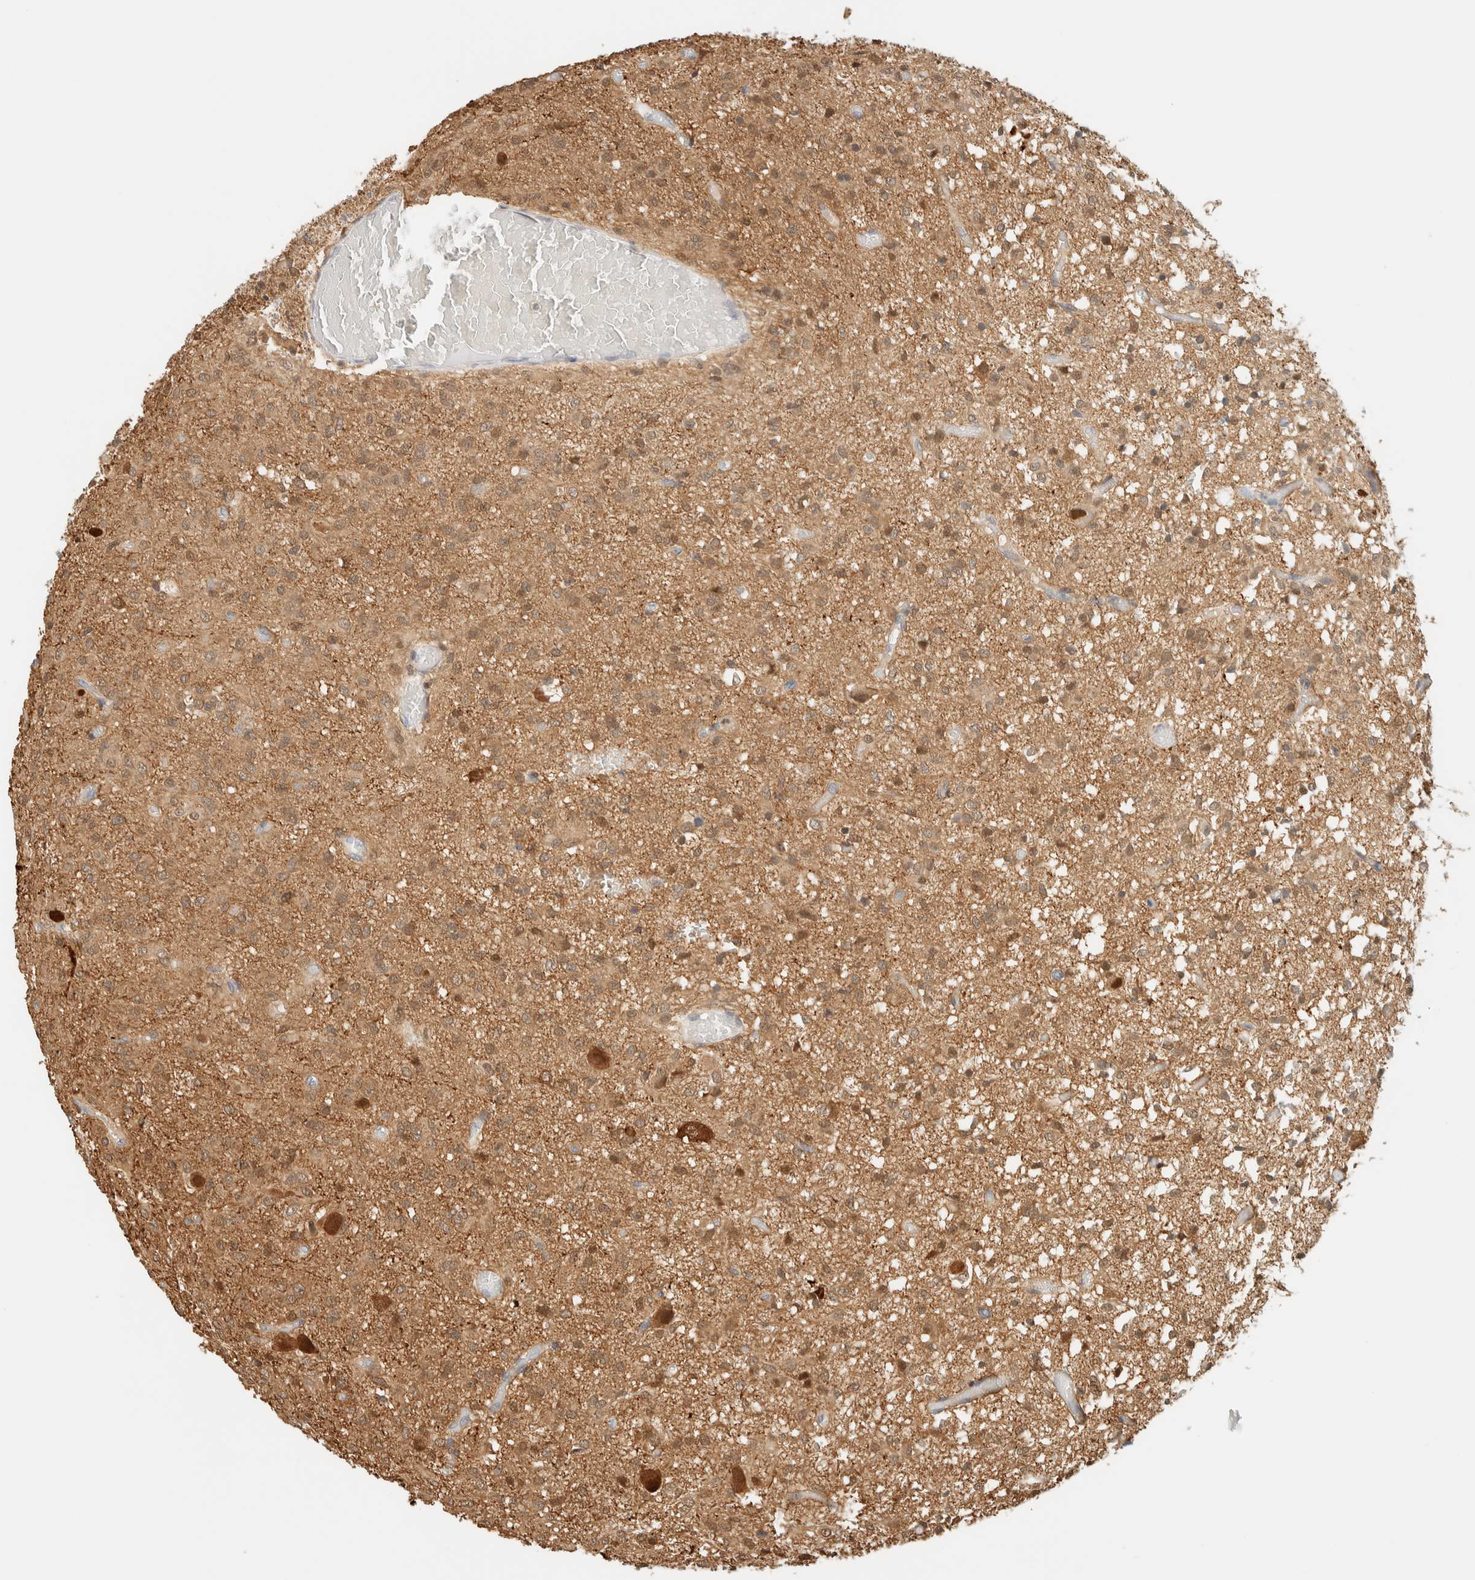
{"staining": {"intensity": "weak", "quantity": ">75%", "location": "cytoplasmic/membranous,nuclear"}, "tissue": "glioma", "cell_type": "Tumor cells", "image_type": "cancer", "snomed": [{"axis": "morphology", "description": "Glioma, malignant, High grade"}, {"axis": "topography", "description": "Brain"}], "caption": "Protein staining shows weak cytoplasmic/membranous and nuclear staining in about >75% of tumor cells in glioma.", "gene": "ZBTB37", "patient": {"sex": "female", "age": 59}}